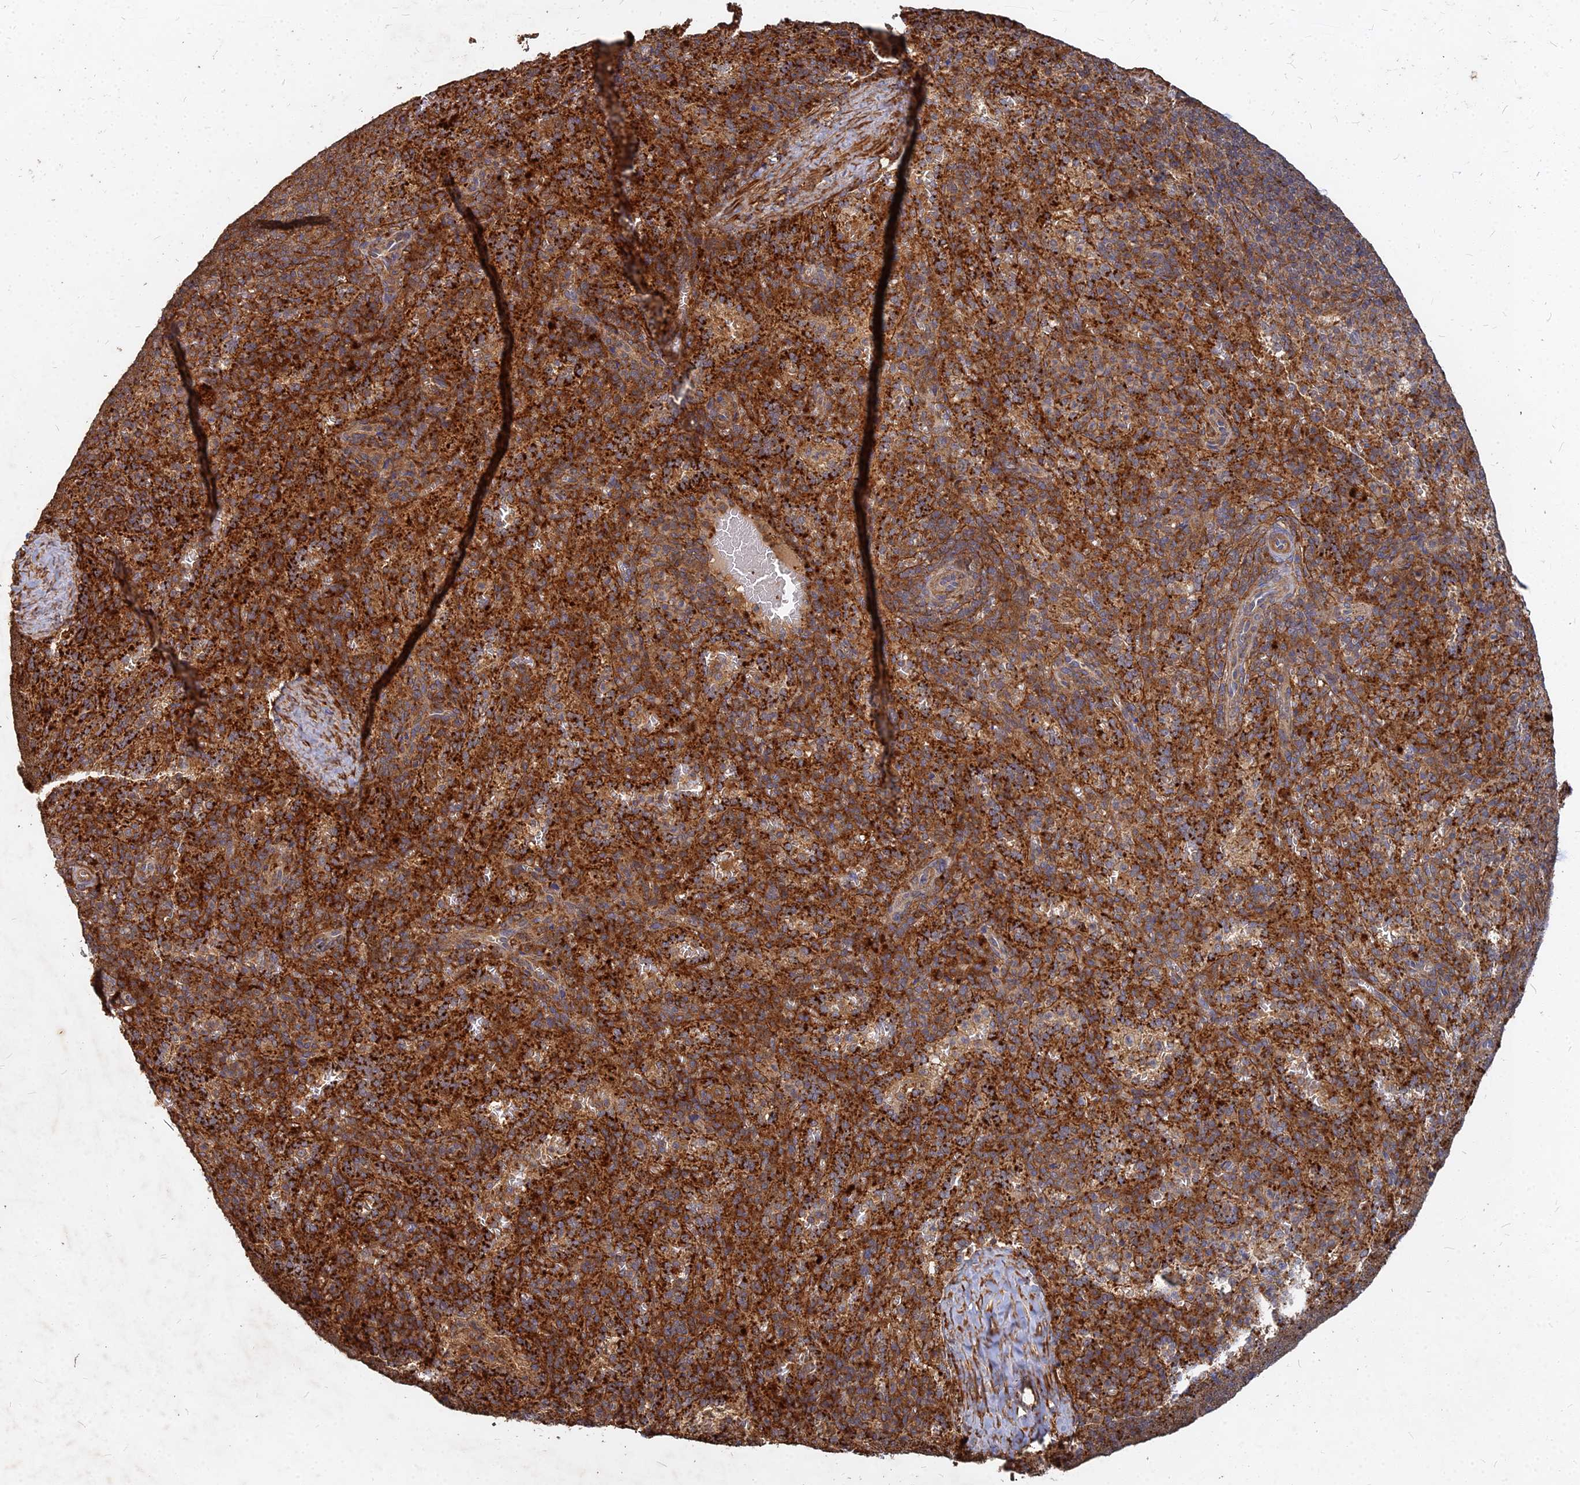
{"staining": {"intensity": "strong", "quantity": ">75%", "location": "cytoplasmic/membranous"}, "tissue": "spleen", "cell_type": "Cells in red pulp", "image_type": "normal", "snomed": [{"axis": "morphology", "description": "Normal tissue, NOS"}, {"axis": "topography", "description": "Spleen"}], "caption": "The photomicrograph demonstrates immunohistochemical staining of unremarkable spleen. There is strong cytoplasmic/membranous expression is appreciated in approximately >75% of cells in red pulp.", "gene": "UBE2W", "patient": {"sex": "female", "age": 21}}